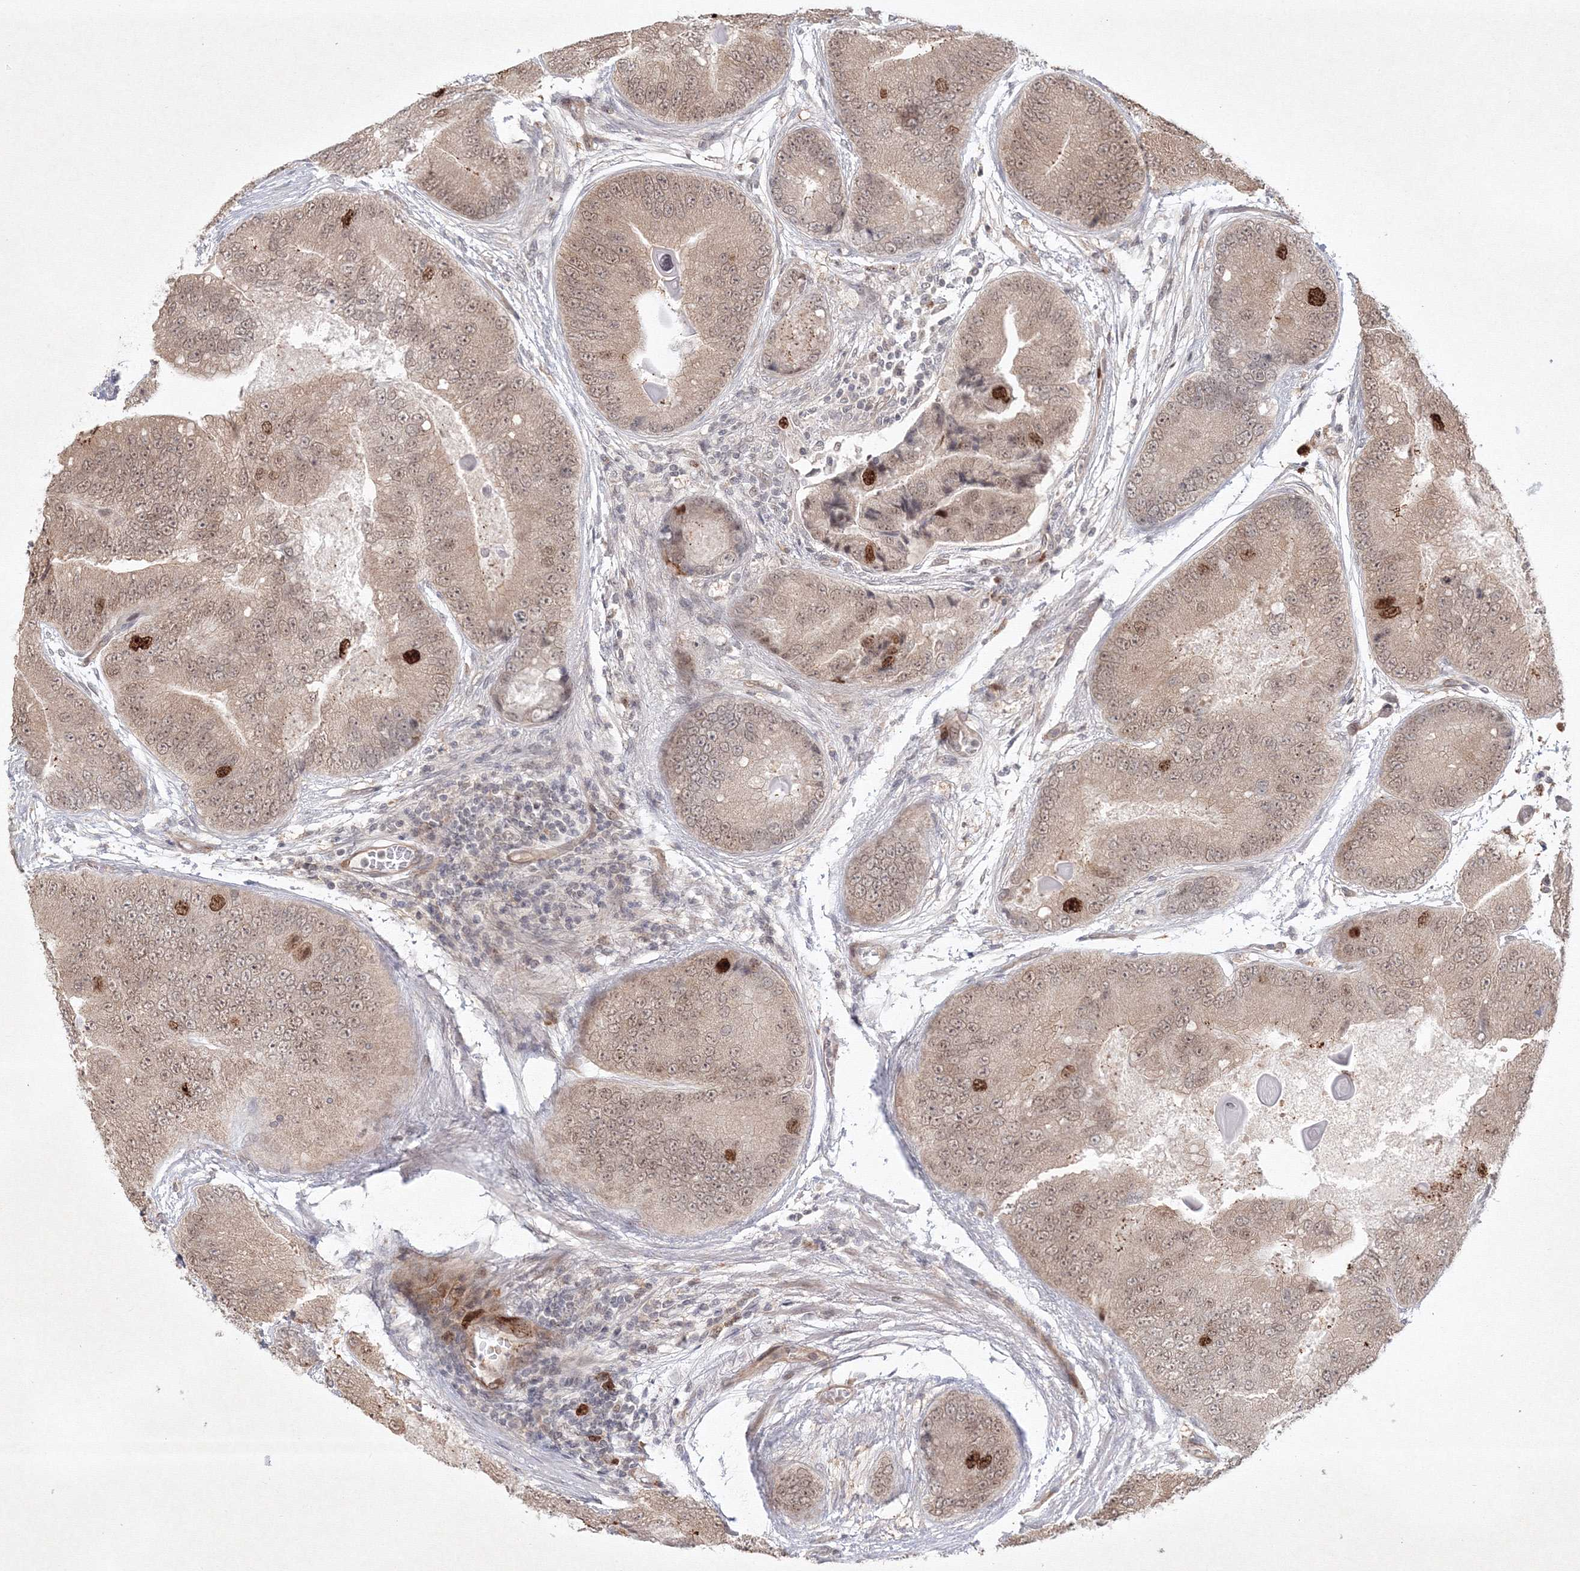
{"staining": {"intensity": "moderate", "quantity": ">75%", "location": "cytoplasmic/membranous,nuclear"}, "tissue": "prostate cancer", "cell_type": "Tumor cells", "image_type": "cancer", "snomed": [{"axis": "morphology", "description": "Adenocarcinoma, High grade"}, {"axis": "topography", "description": "Prostate"}], "caption": "Human prostate cancer stained with a brown dye shows moderate cytoplasmic/membranous and nuclear positive expression in approximately >75% of tumor cells.", "gene": "KIF20A", "patient": {"sex": "male", "age": 70}}